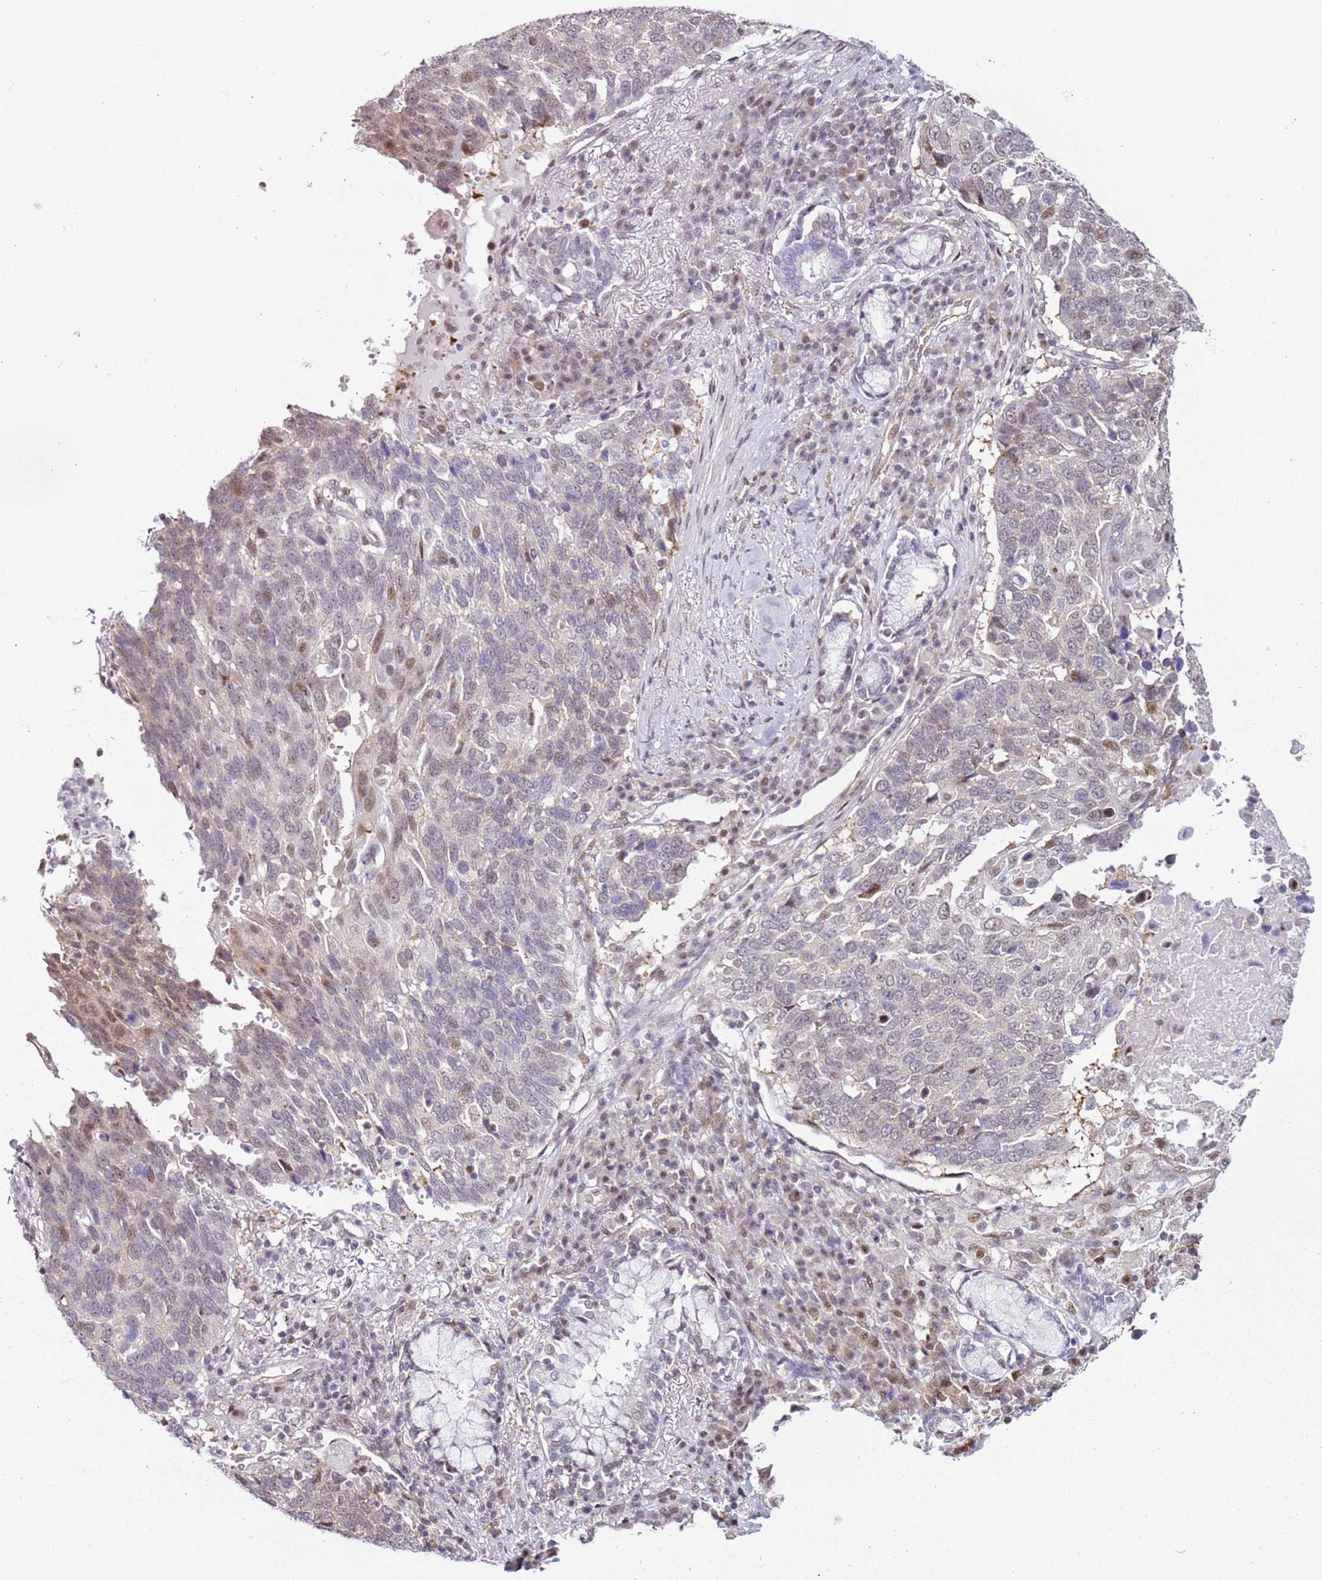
{"staining": {"intensity": "moderate", "quantity": "<25%", "location": "nuclear"}, "tissue": "lung cancer", "cell_type": "Tumor cells", "image_type": "cancer", "snomed": [{"axis": "morphology", "description": "Squamous cell carcinoma, NOS"}, {"axis": "topography", "description": "Lung"}], "caption": "Squamous cell carcinoma (lung) stained with immunohistochemistry displays moderate nuclear staining in approximately <25% of tumor cells.", "gene": "PSMD4", "patient": {"sex": "male", "age": 66}}